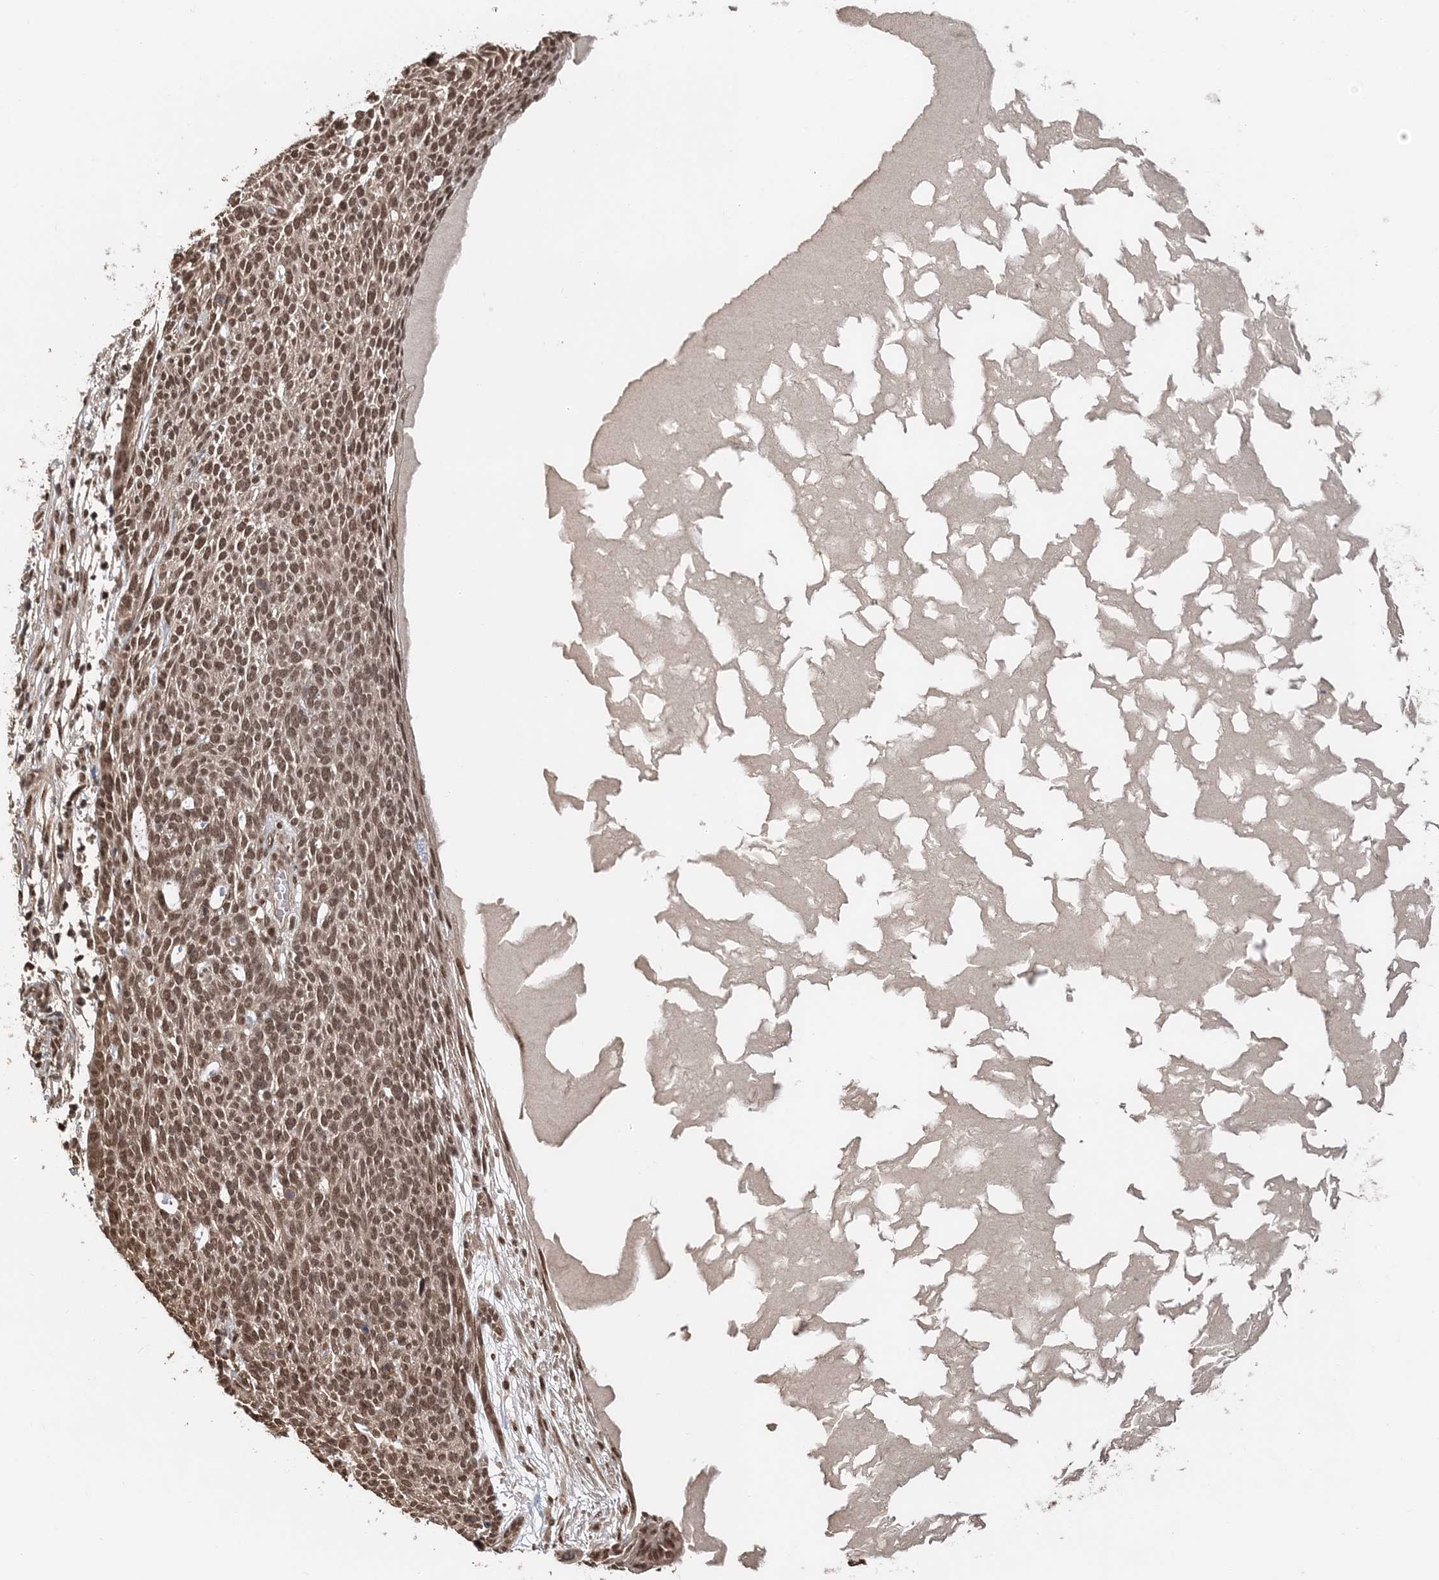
{"staining": {"intensity": "moderate", "quantity": ">75%", "location": "nuclear"}, "tissue": "skin cancer", "cell_type": "Tumor cells", "image_type": "cancer", "snomed": [{"axis": "morphology", "description": "Squamous cell carcinoma, NOS"}, {"axis": "topography", "description": "Skin"}], "caption": "An immunohistochemistry photomicrograph of tumor tissue is shown. Protein staining in brown labels moderate nuclear positivity in skin squamous cell carcinoma within tumor cells.", "gene": "TSHZ2", "patient": {"sex": "female", "age": 90}}